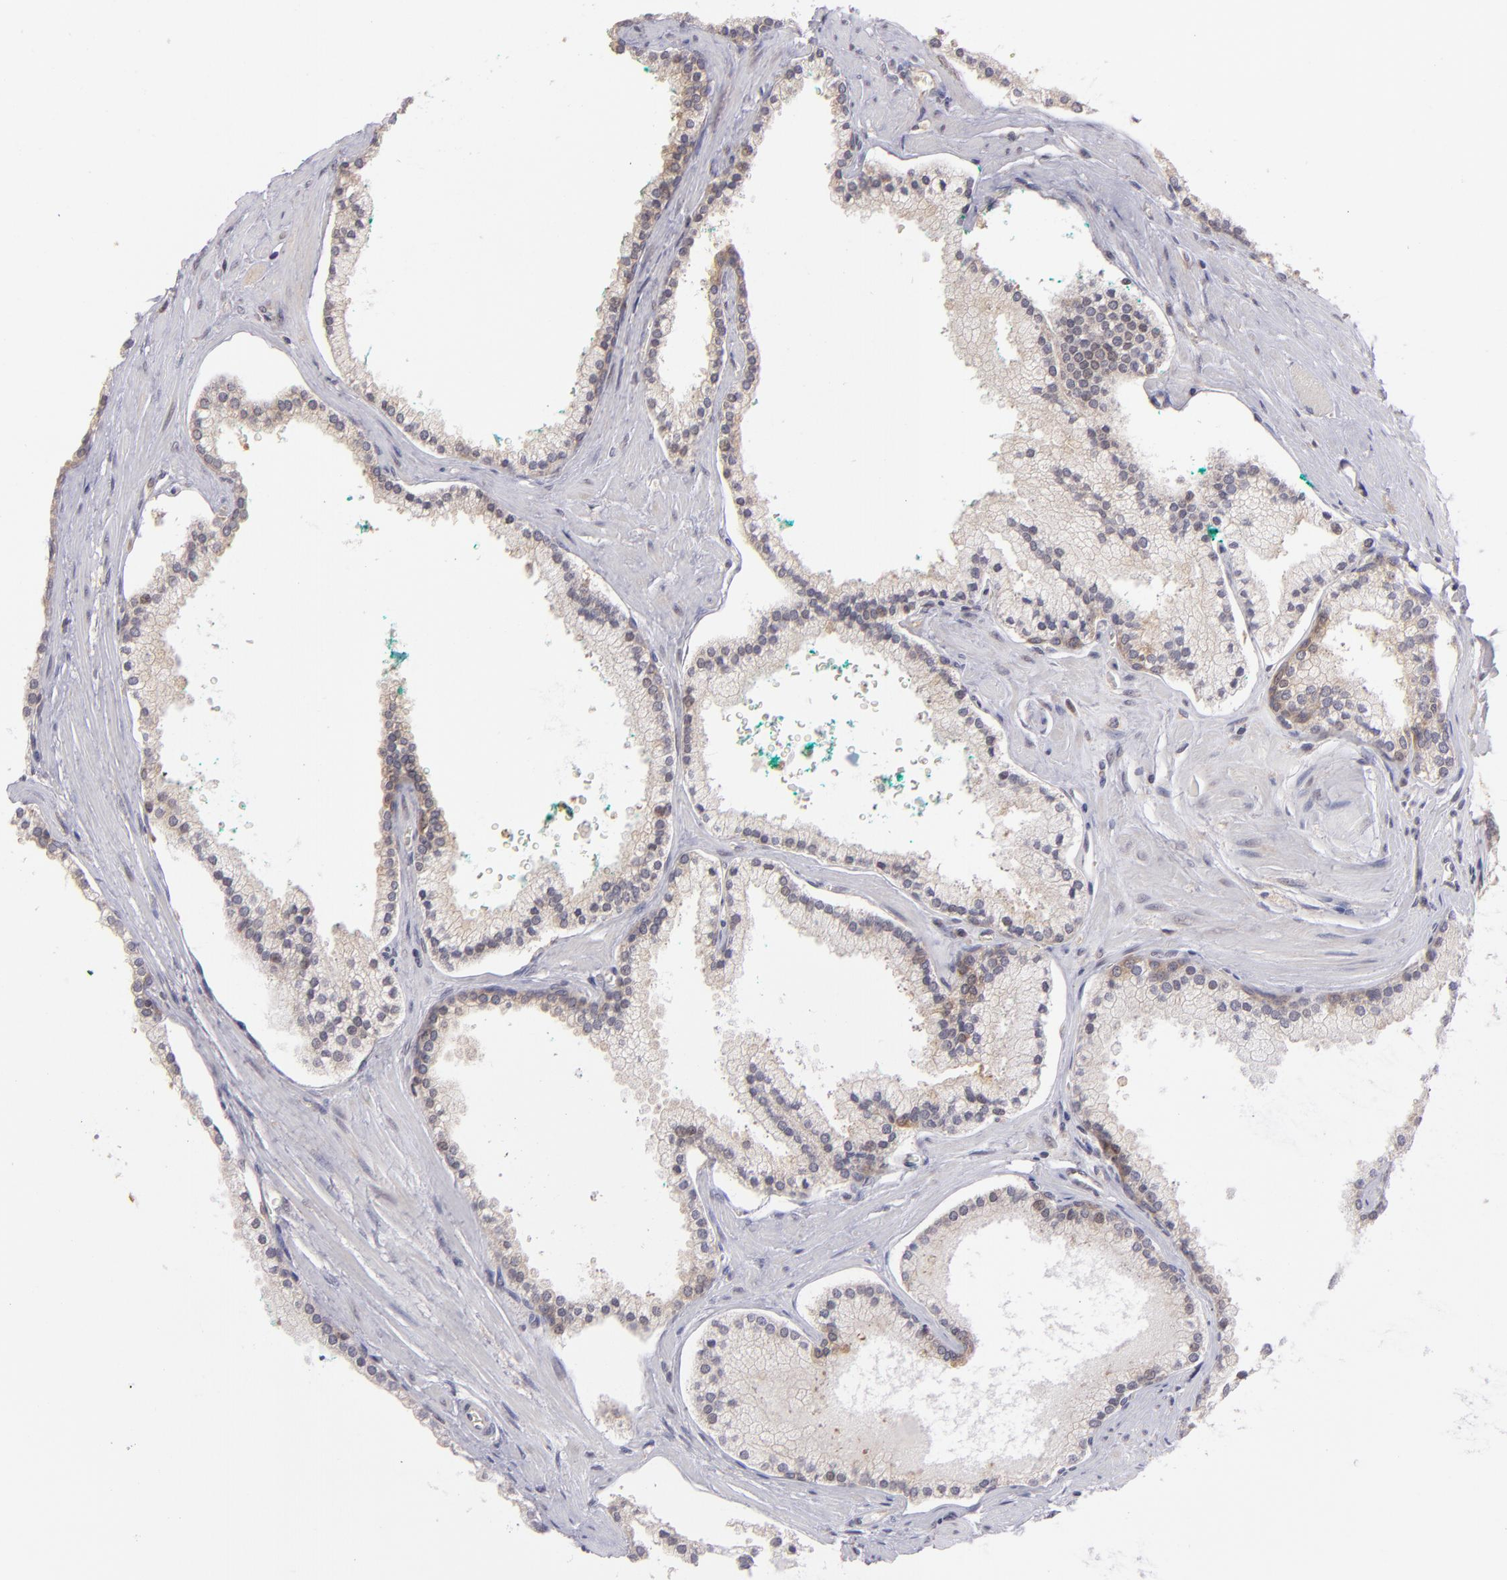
{"staining": {"intensity": "weak", "quantity": "<25%", "location": "cytoplasmic/membranous"}, "tissue": "prostate cancer", "cell_type": "Tumor cells", "image_type": "cancer", "snomed": [{"axis": "morphology", "description": "Adenocarcinoma, High grade"}, {"axis": "topography", "description": "Prostate"}], "caption": "The micrograph exhibits no staining of tumor cells in prostate cancer.", "gene": "PTPN13", "patient": {"sex": "male", "age": 71}}